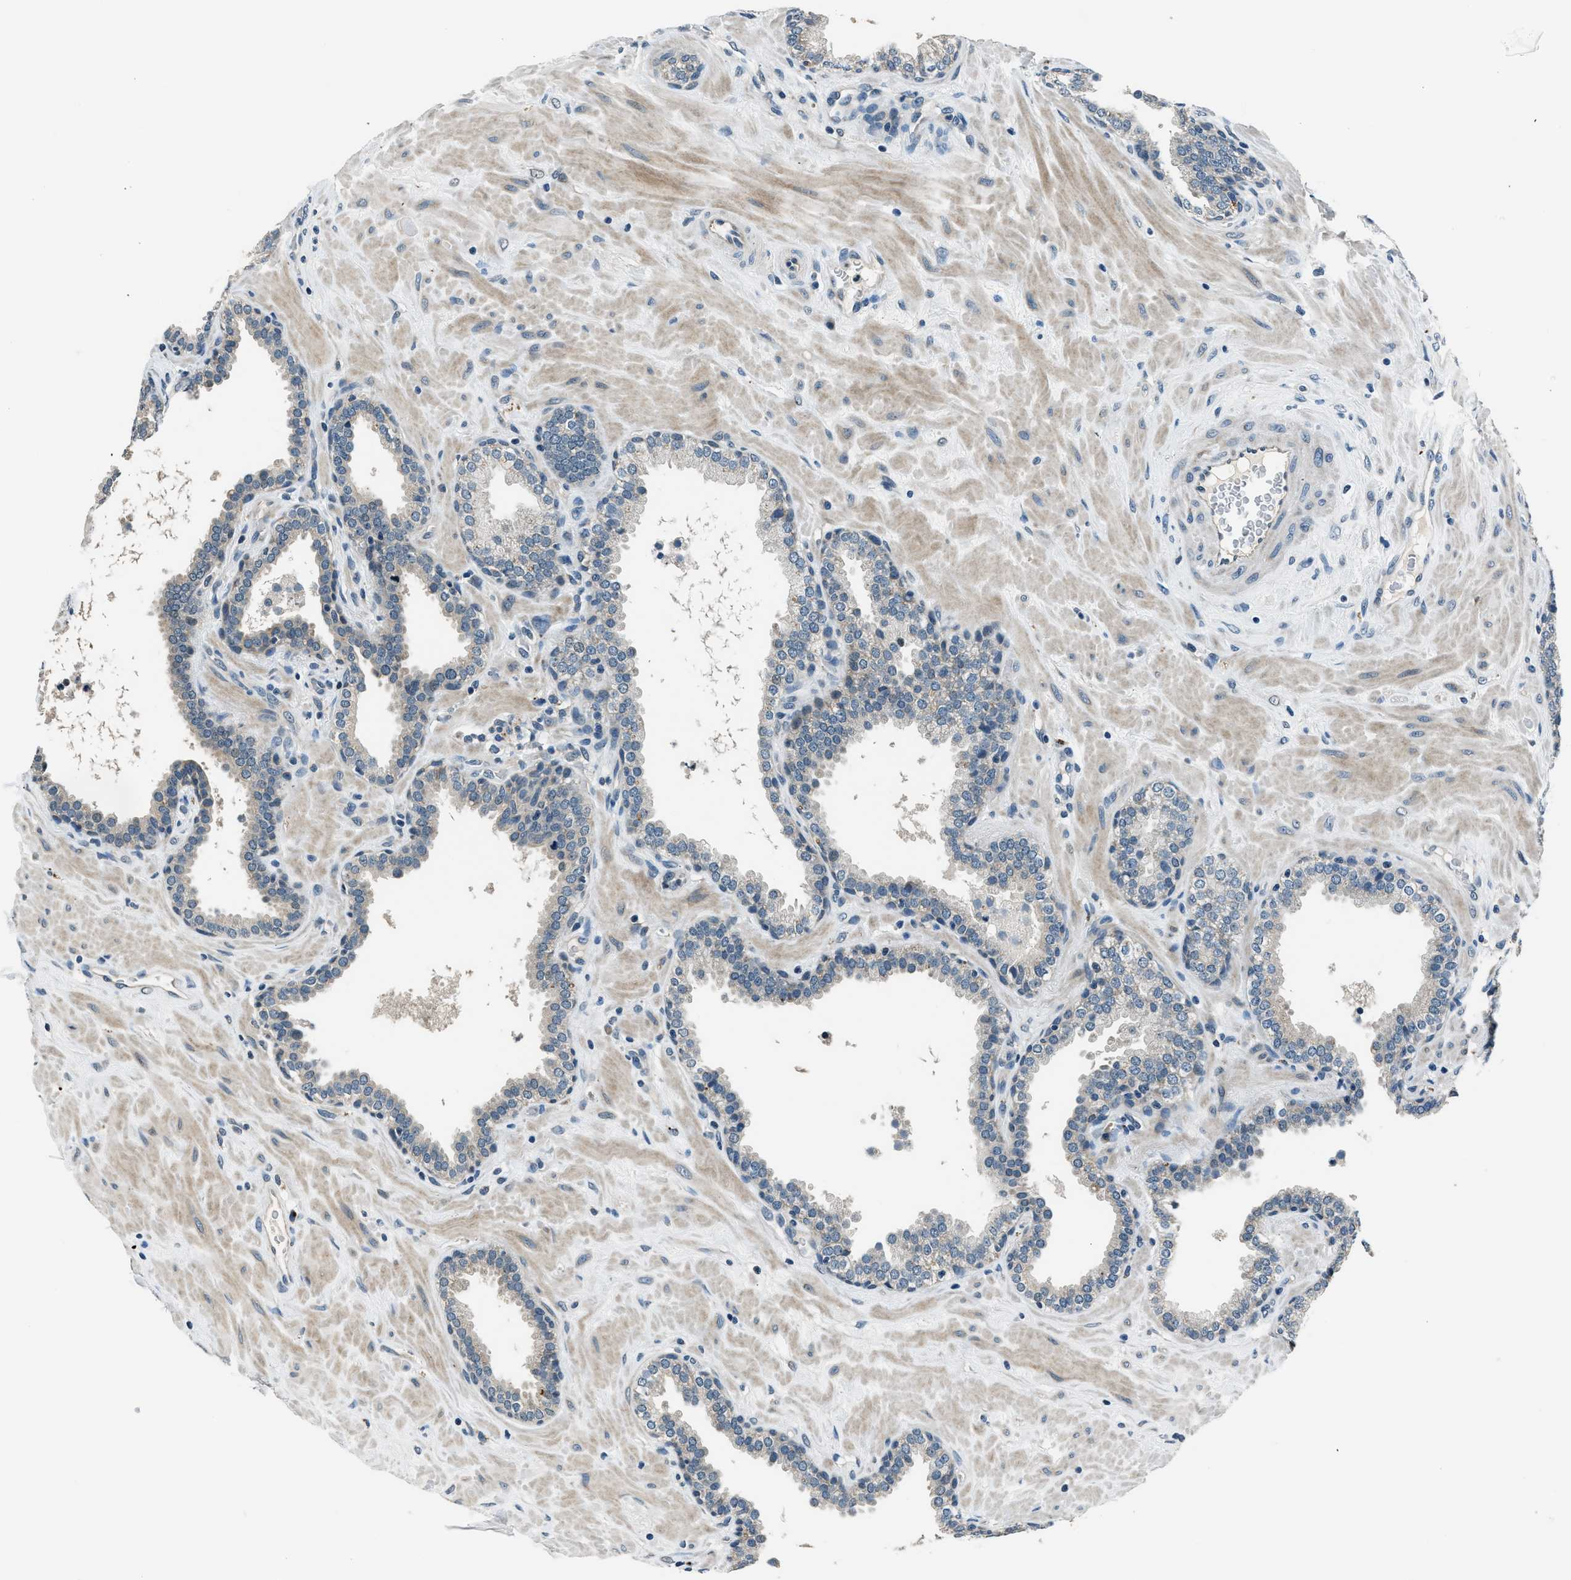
{"staining": {"intensity": "negative", "quantity": "none", "location": "none"}, "tissue": "prostate", "cell_type": "Glandular cells", "image_type": "normal", "snomed": [{"axis": "morphology", "description": "Normal tissue, NOS"}, {"axis": "topography", "description": "Prostate"}], "caption": "IHC of unremarkable human prostate exhibits no expression in glandular cells. (DAB (3,3'-diaminobenzidine) immunohistochemistry (IHC) with hematoxylin counter stain).", "gene": "NME8", "patient": {"sex": "male", "age": 51}}